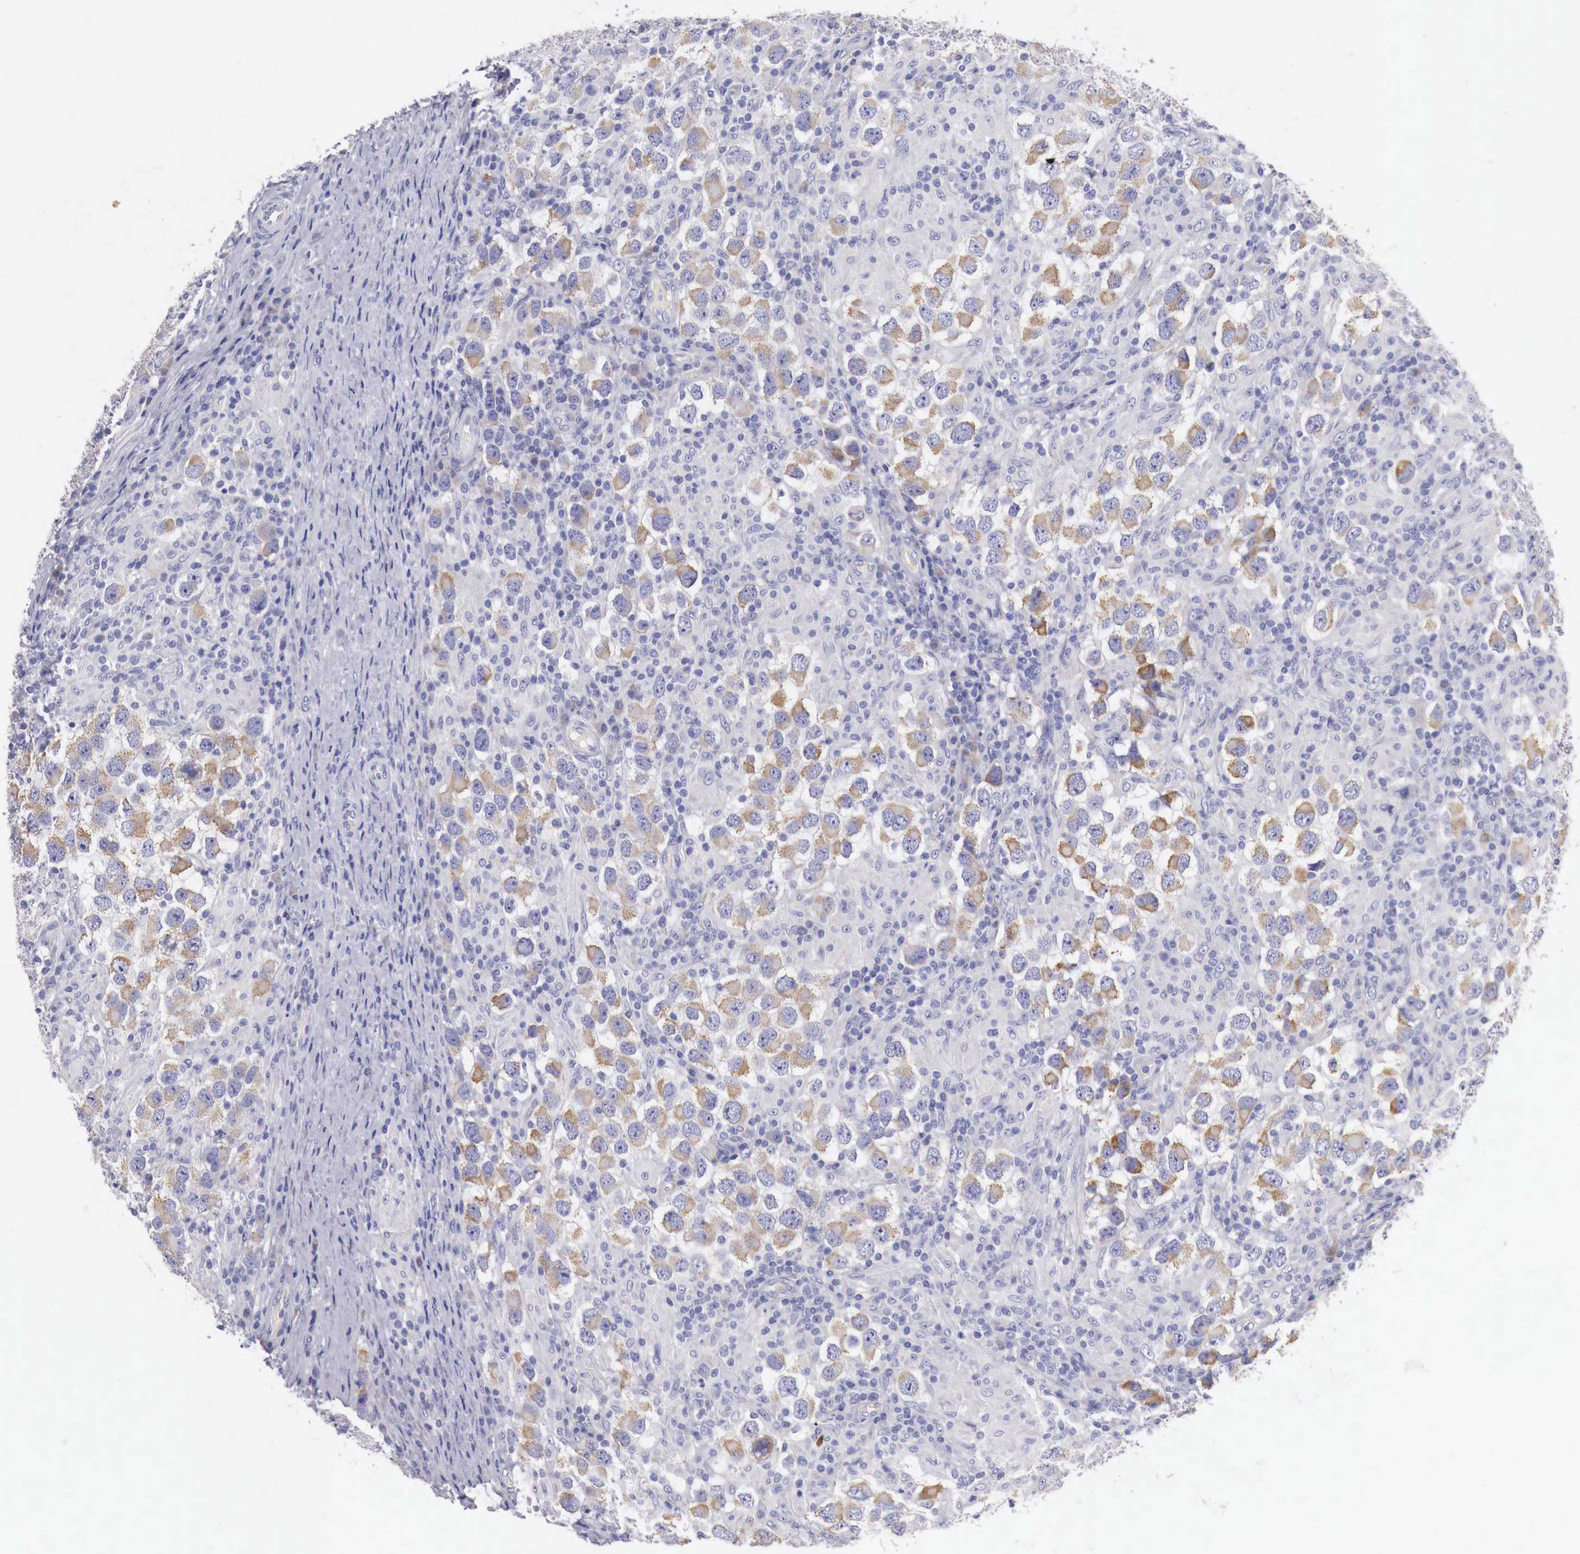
{"staining": {"intensity": "moderate", "quantity": "25%-75%", "location": "cytoplasmic/membranous"}, "tissue": "testis cancer", "cell_type": "Tumor cells", "image_type": "cancer", "snomed": [{"axis": "morphology", "description": "Carcinoma, Embryonal, NOS"}, {"axis": "topography", "description": "Testis"}], "caption": "Brown immunohistochemical staining in testis cancer (embryonal carcinoma) demonstrates moderate cytoplasmic/membranous positivity in about 25%-75% of tumor cells. The staining was performed using DAB to visualize the protein expression in brown, while the nuclei were stained in blue with hematoxylin (Magnification: 20x).", "gene": "NREP", "patient": {"sex": "male", "age": 21}}